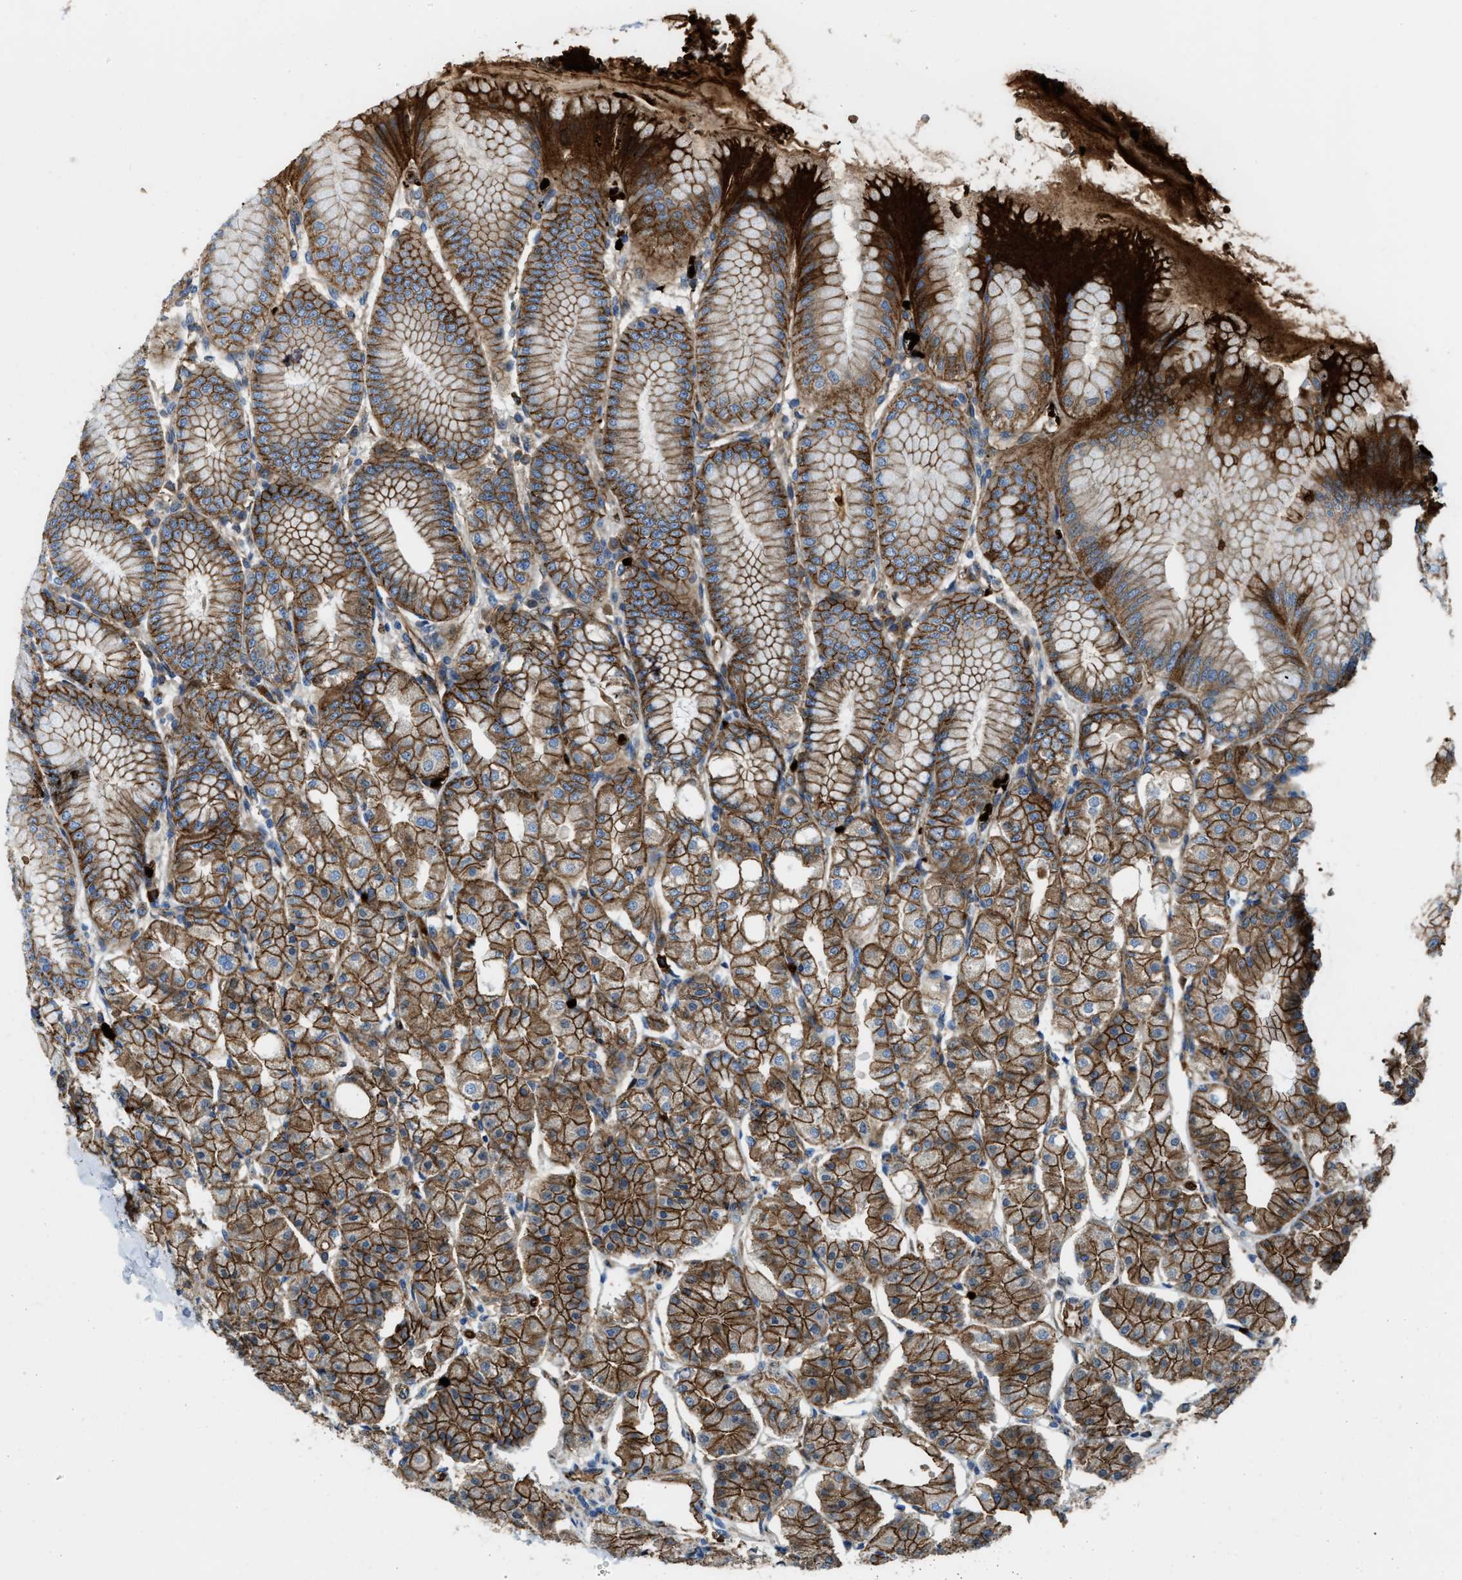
{"staining": {"intensity": "strong", "quantity": ">75%", "location": "cytoplasmic/membranous"}, "tissue": "stomach", "cell_type": "Glandular cells", "image_type": "normal", "snomed": [{"axis": "morphology", "description": "Normal tissue, NOS"}, {"axis": "topography", "description": "Stomach, lower"}], "caption": "Glandular cells display strong cytoplasmic/membranous staining in about >75% of cells in unremarkable stomach.", "gene": "ERC1", "patient": {"sex": "male", "age": 71}}